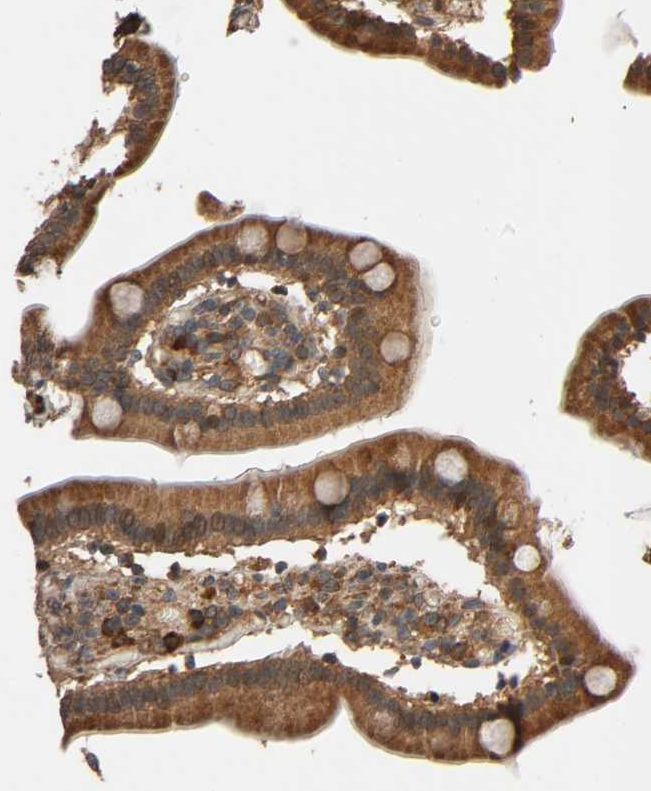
{"staining": {"intensity": "strong", "quantity": ">75%", "location": "cytoplasmic/membranous"}, "tissue": "duodenum", "cell_type": "Glandular cells", "image_type": "normal", "snomed": [{"axis": "morphology", "description": "Normal tissue, NOS"}, {"axis": "topography", "description": "Duodenum"}], "caption": "Unremarkable duodenum was stained to show a protein in brown. There is high levels of strong cytoplasmic/membranous positivity in approximately >75% of glandular cells.", "gene": "MAP3K8", "patient": {"sex": "female", "age": 53}}